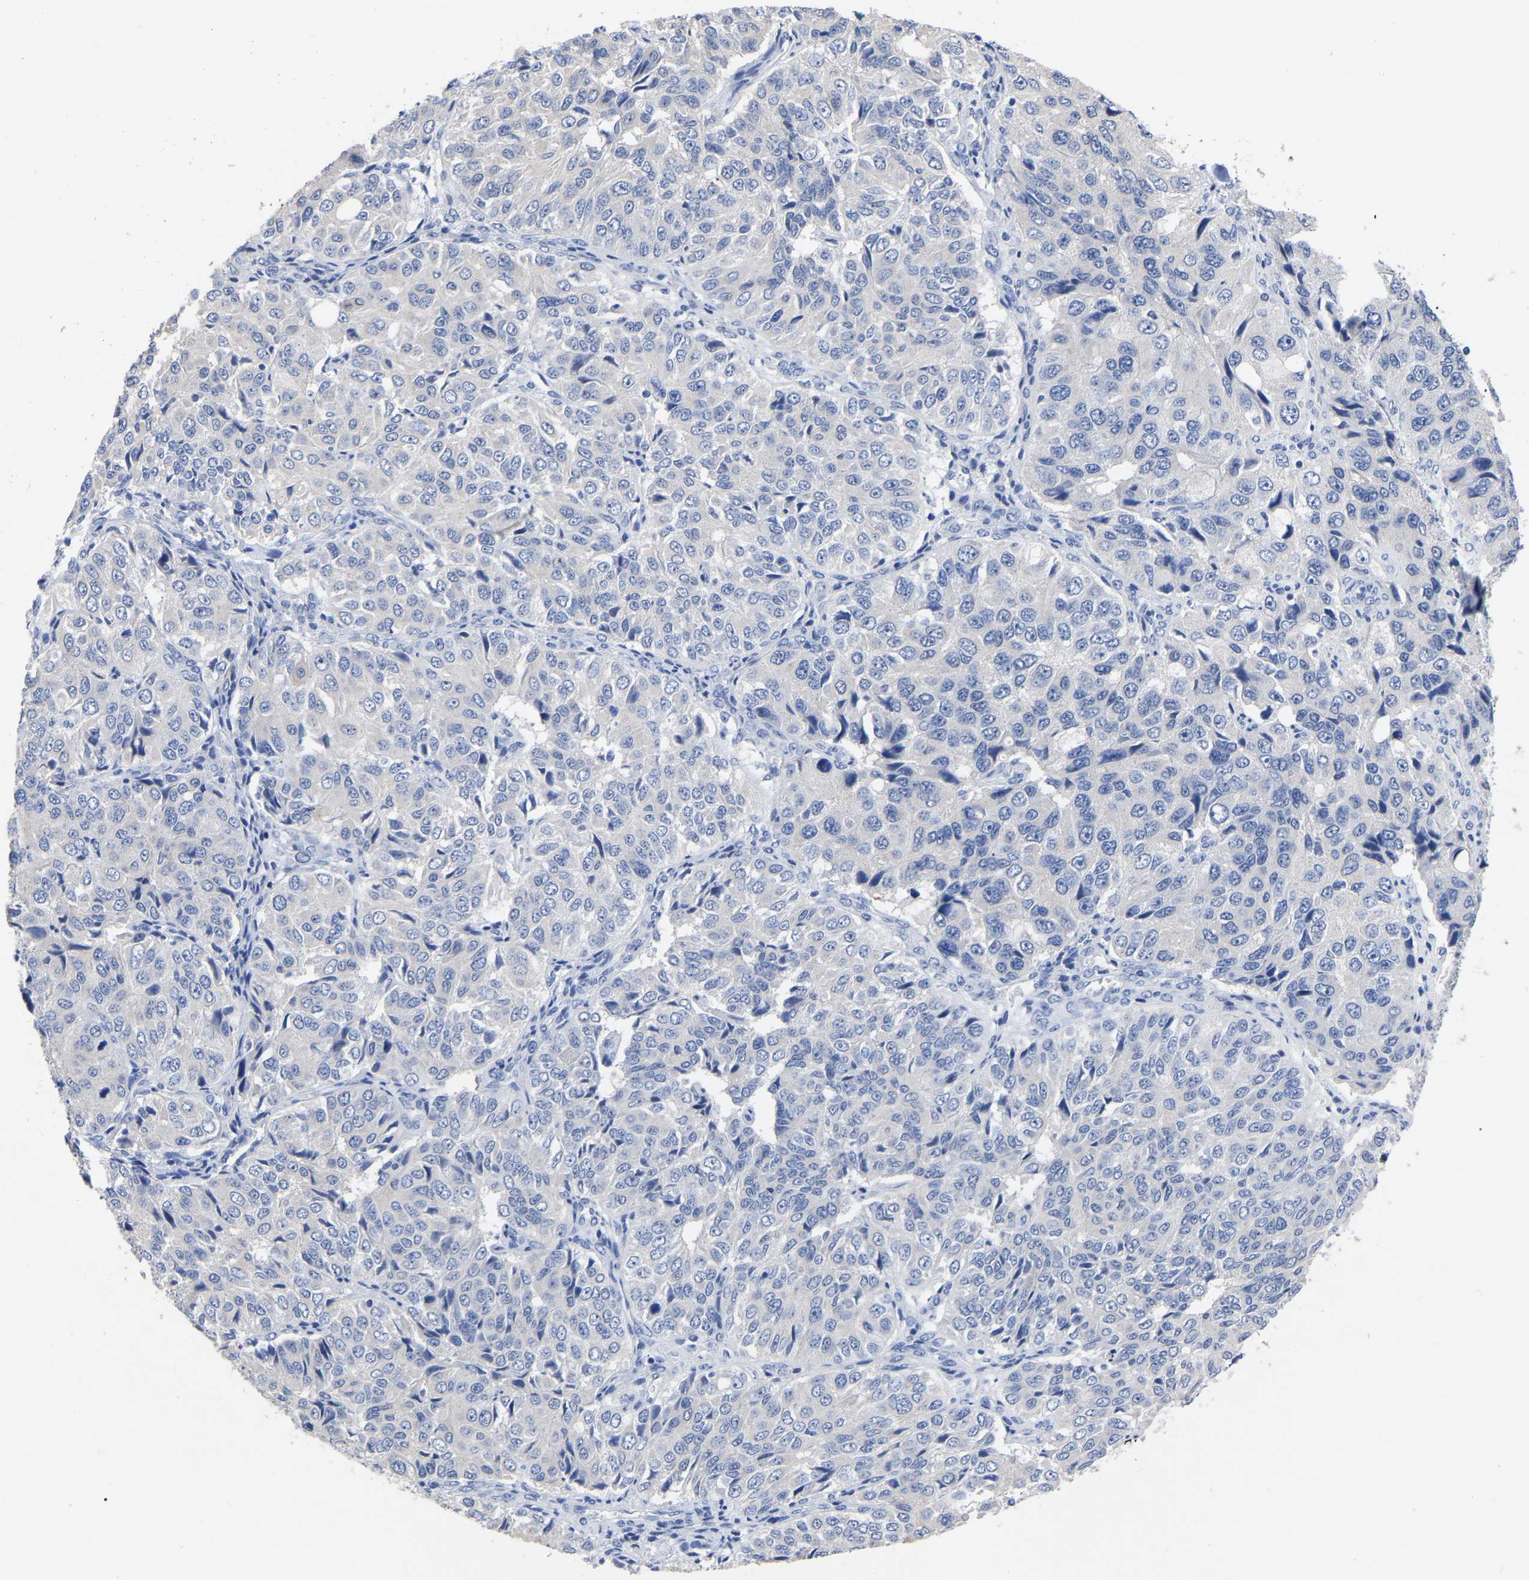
{"staining": {"intensity": "negative", "quantity": "none", "location": "none"}, "tissue": "ovarian cancer", "cell_type": "Tumor cells", "image_type": "cancer", "snomed": [{"axis": "morphology", "description": "Carcinoma, endometroid"}, {"axis": "topography", "description": "Ovary"}], "caption": "Image shows no significant protein expression in tumor cells of ovarian cancer. (DAB (3,3'-diaminobenzidine) immunohistochemistry with hematoxylin counter stain).", "gene": "ANXA13", "patient": {"sex": "female", "age": 51}}